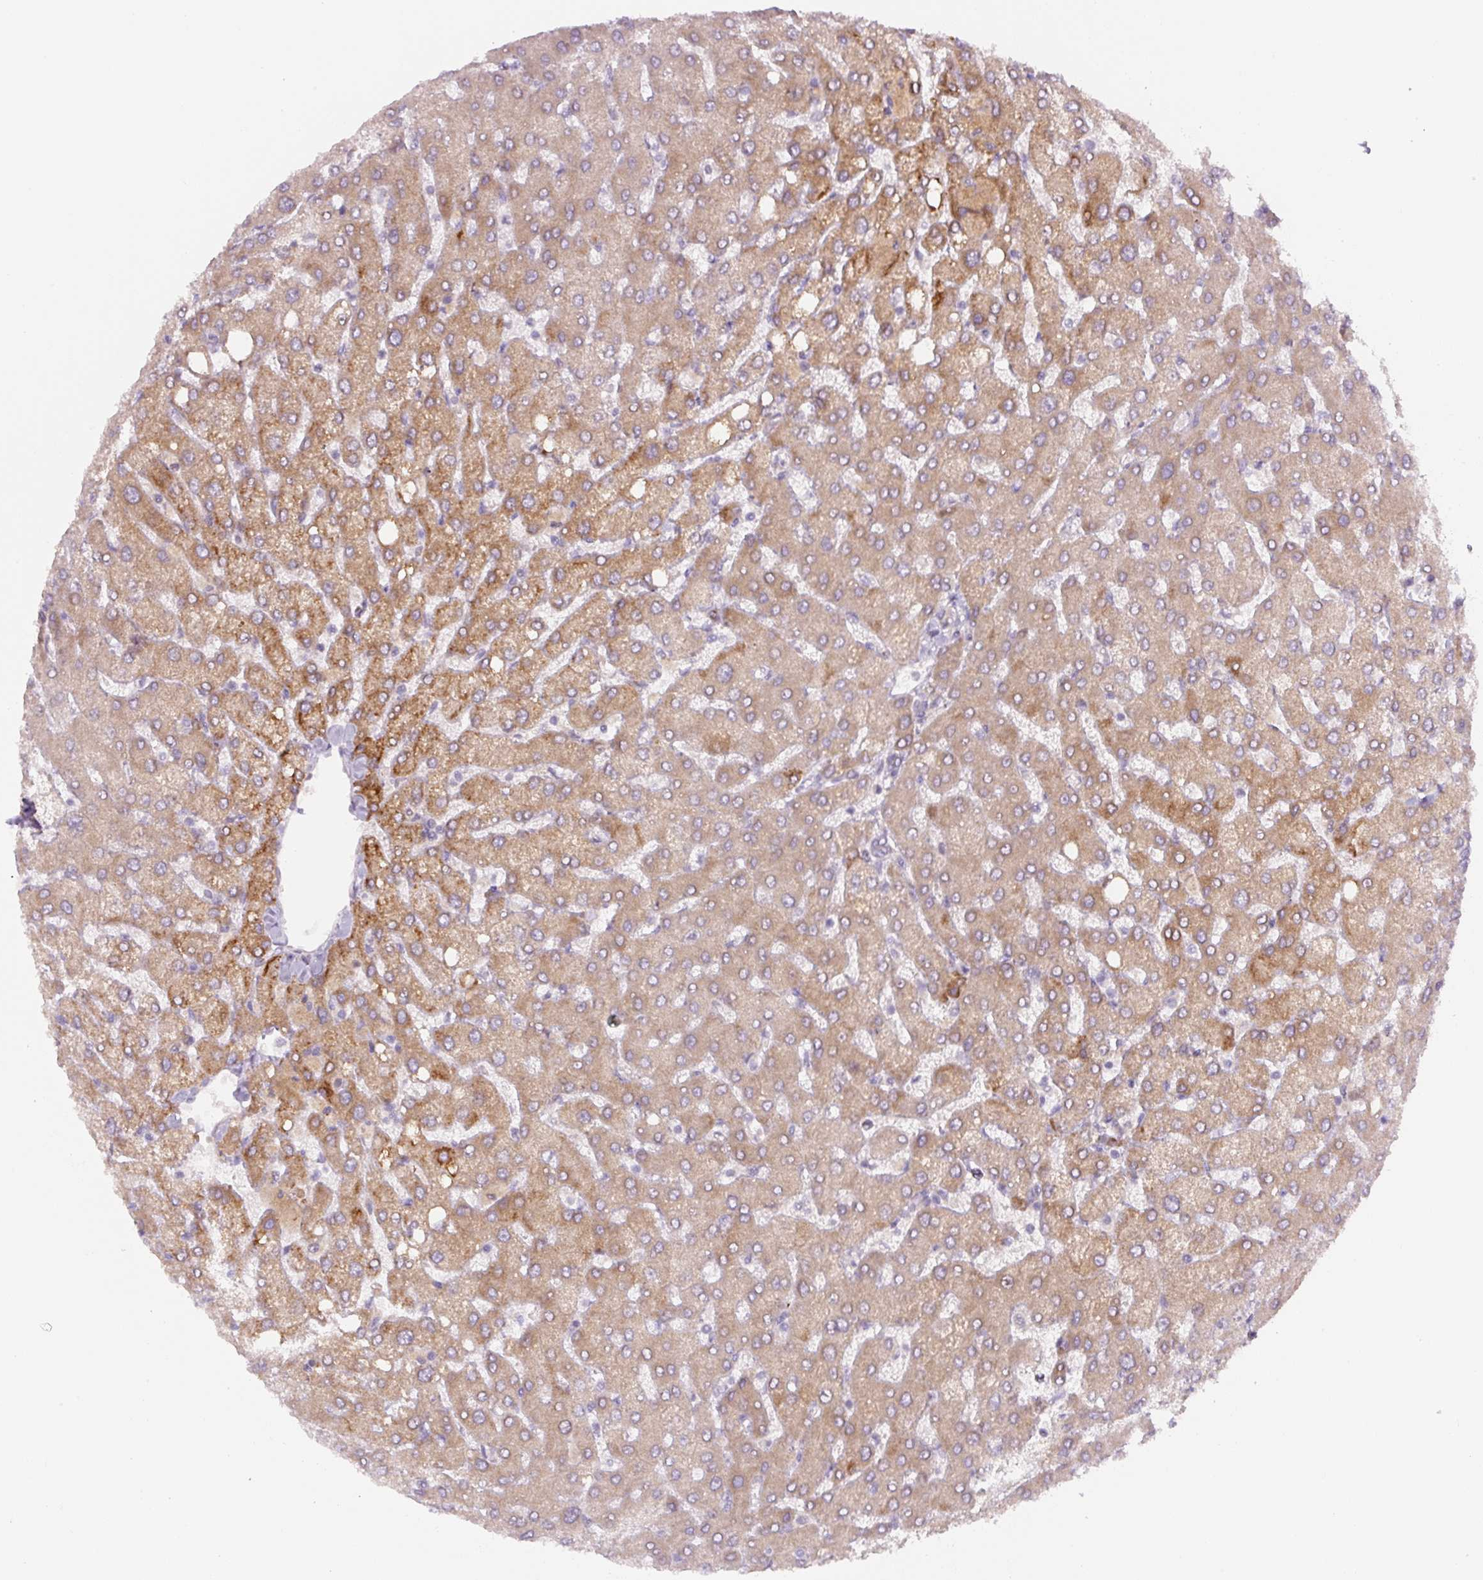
{"staining": {"intensity": "negative", "quantity": "none", "location": "none"}, "tissue": "liver", "cell_type": "Cholangiocytes", "image_type": "normal", "snomed": [{"axis": "morphology", "description": "Normal tissue, NOS"}, {"axis": "topography", "description": "Liver"}], "caption": "Benign liver was stained to show a protein in brown. There is no significant positivity in cholangiocytes.", "gene": "YIF1B", "patient": {"sex": "female", "age": 54}}